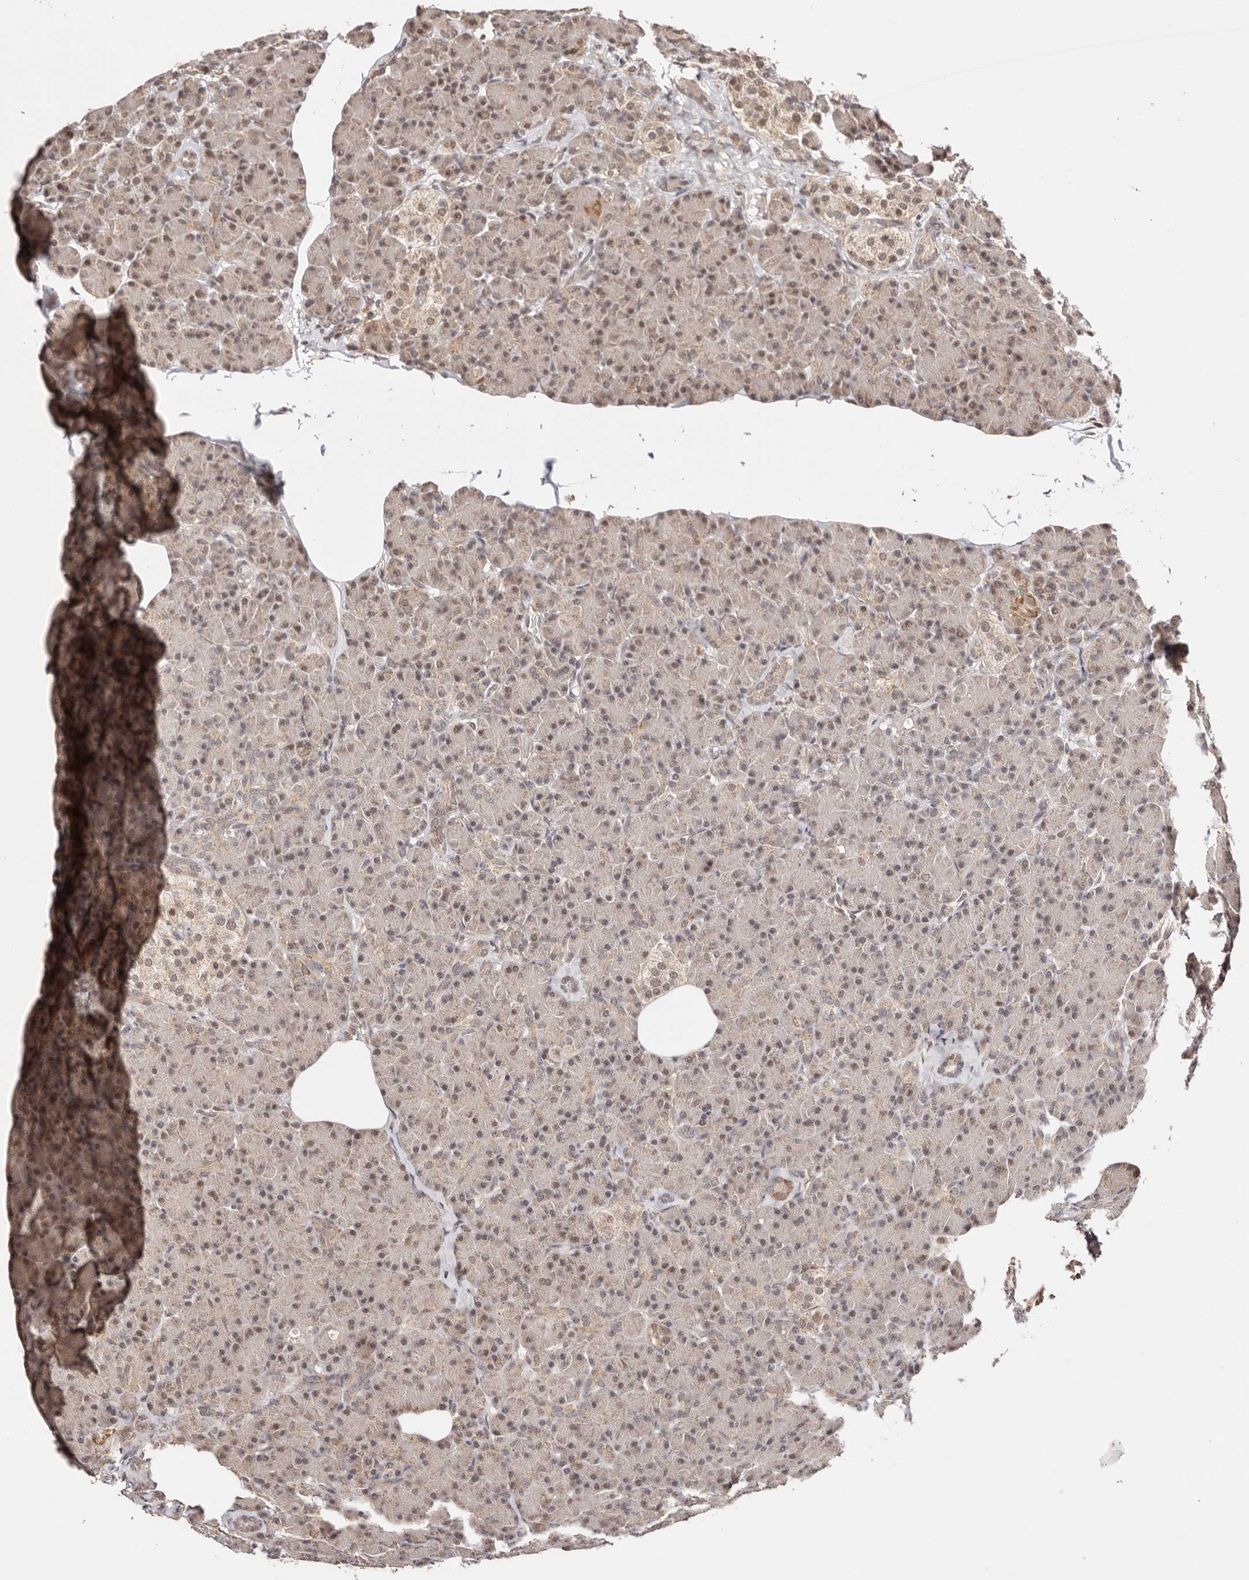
{"staining": {"intensity": "weak", "quantity": "25%-75%", "location": "cytoplasmic/membranous,nuclear"}, "tissue": "pancreas", "cell_type": "Exocrine glandular cells", "image_type": "normal", "snomed": [{"axis": "morphology", "description": "Normal tissue, NOS"}, {"axis": "topography", "description": "Pancreas"}], "caption": "Immunohistochemical staining of normal human pancreas shows low levels of weak cytoplasmic/membranous,nuclear expression in approximately 25%-75% of exocrine glandular cells.", "gene": "CTNNBL1", "patient": {"sex": "female", "age": 43}}